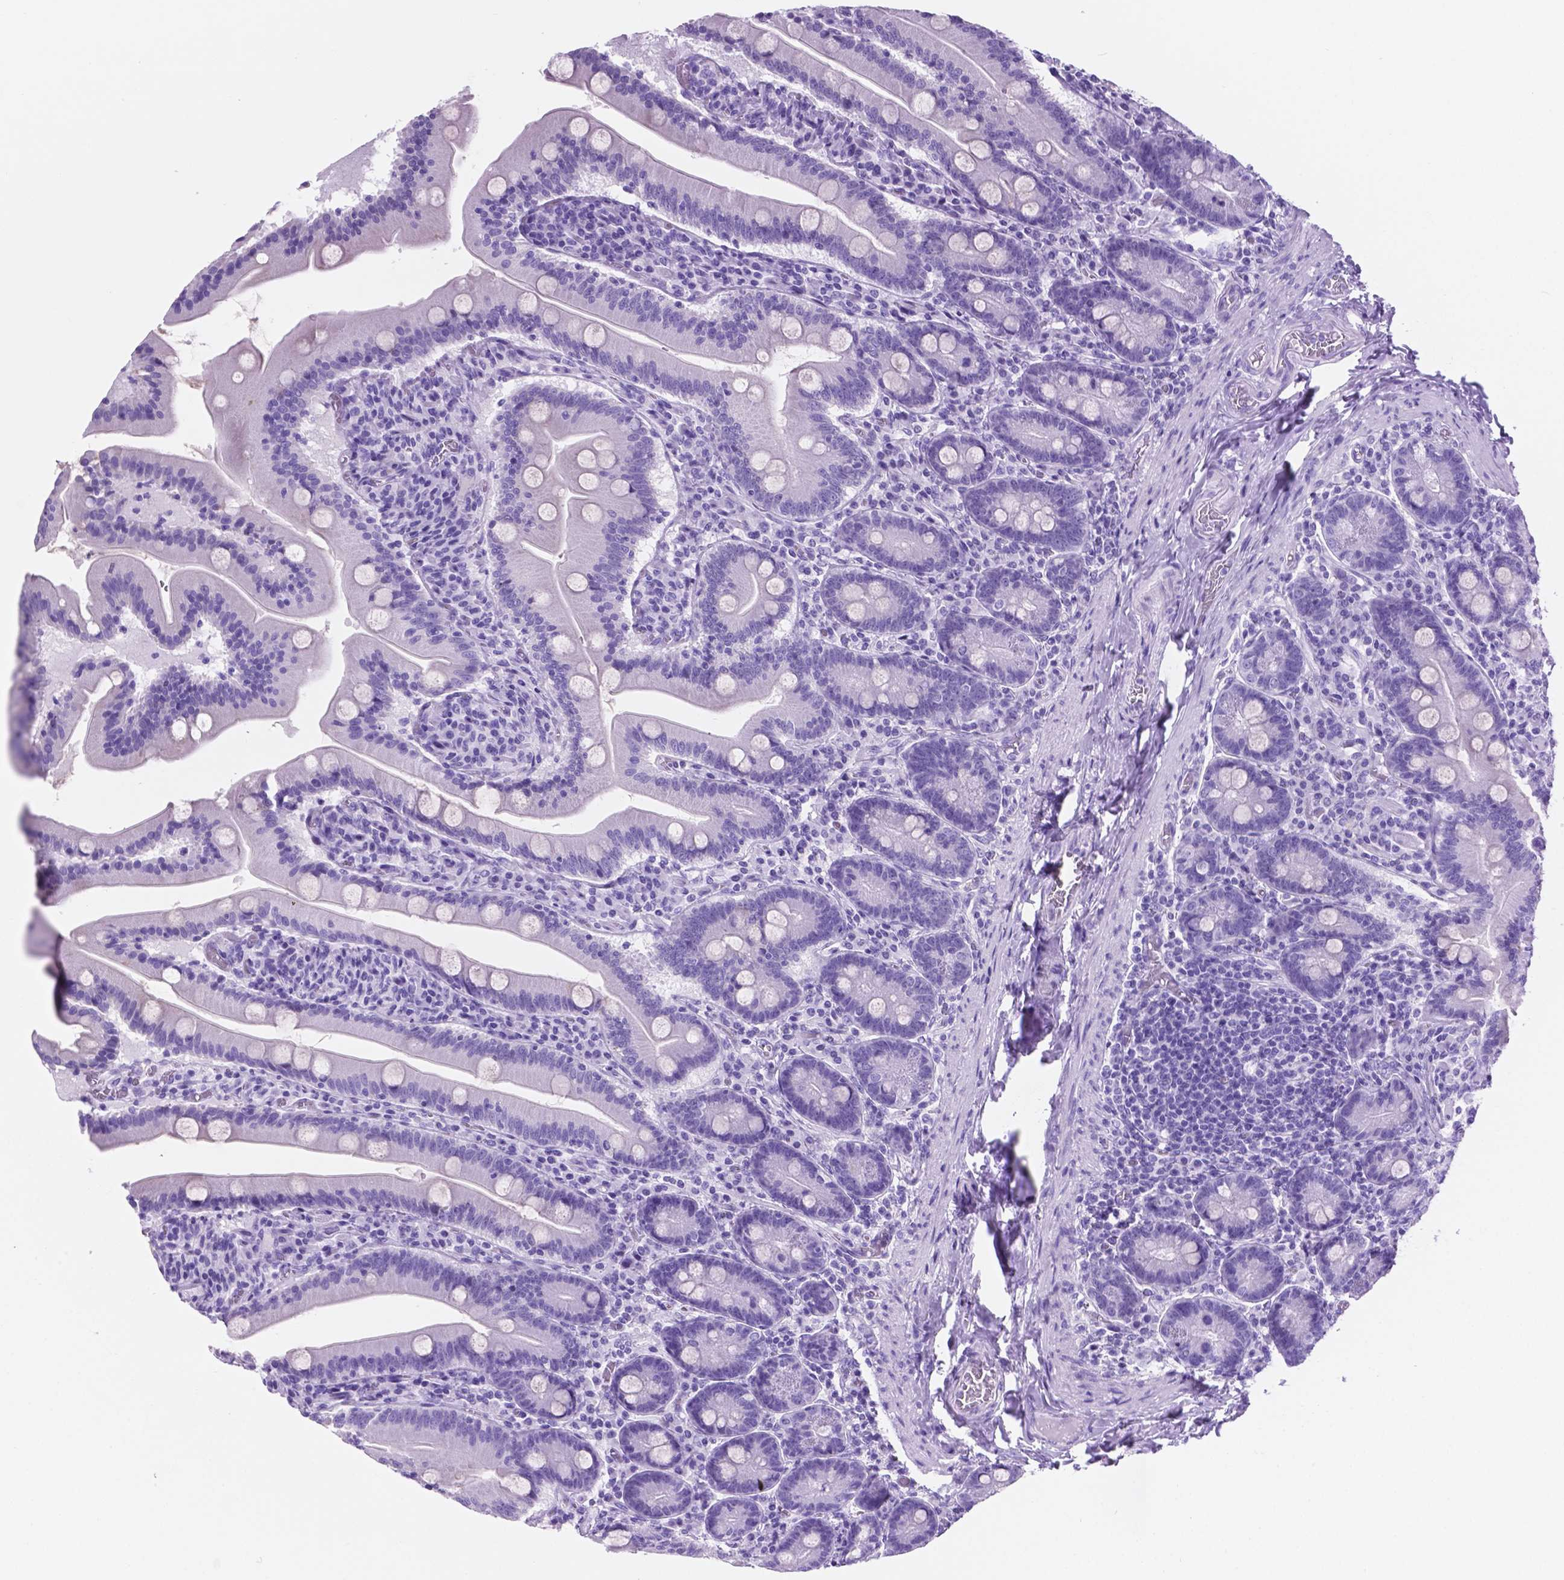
{"staining": {"intensity": "negative", "quantity": "none", "location": "none"}, "tissue": "small intestine", "cell_type": "Glandular cells", "image_type": "normal", "snomed": [{"axis": "morphology", "description": "Normal tissue, NOS"}, {"axis": "topography", "description": "Small intestine"}], "caption": "Human small intestine stained for a protein using immunohistochemistry (IHC) exhibits no expression in glandular cells.", "gene": "C17orf107", "patient": {"sex": "male", "age": 37}}